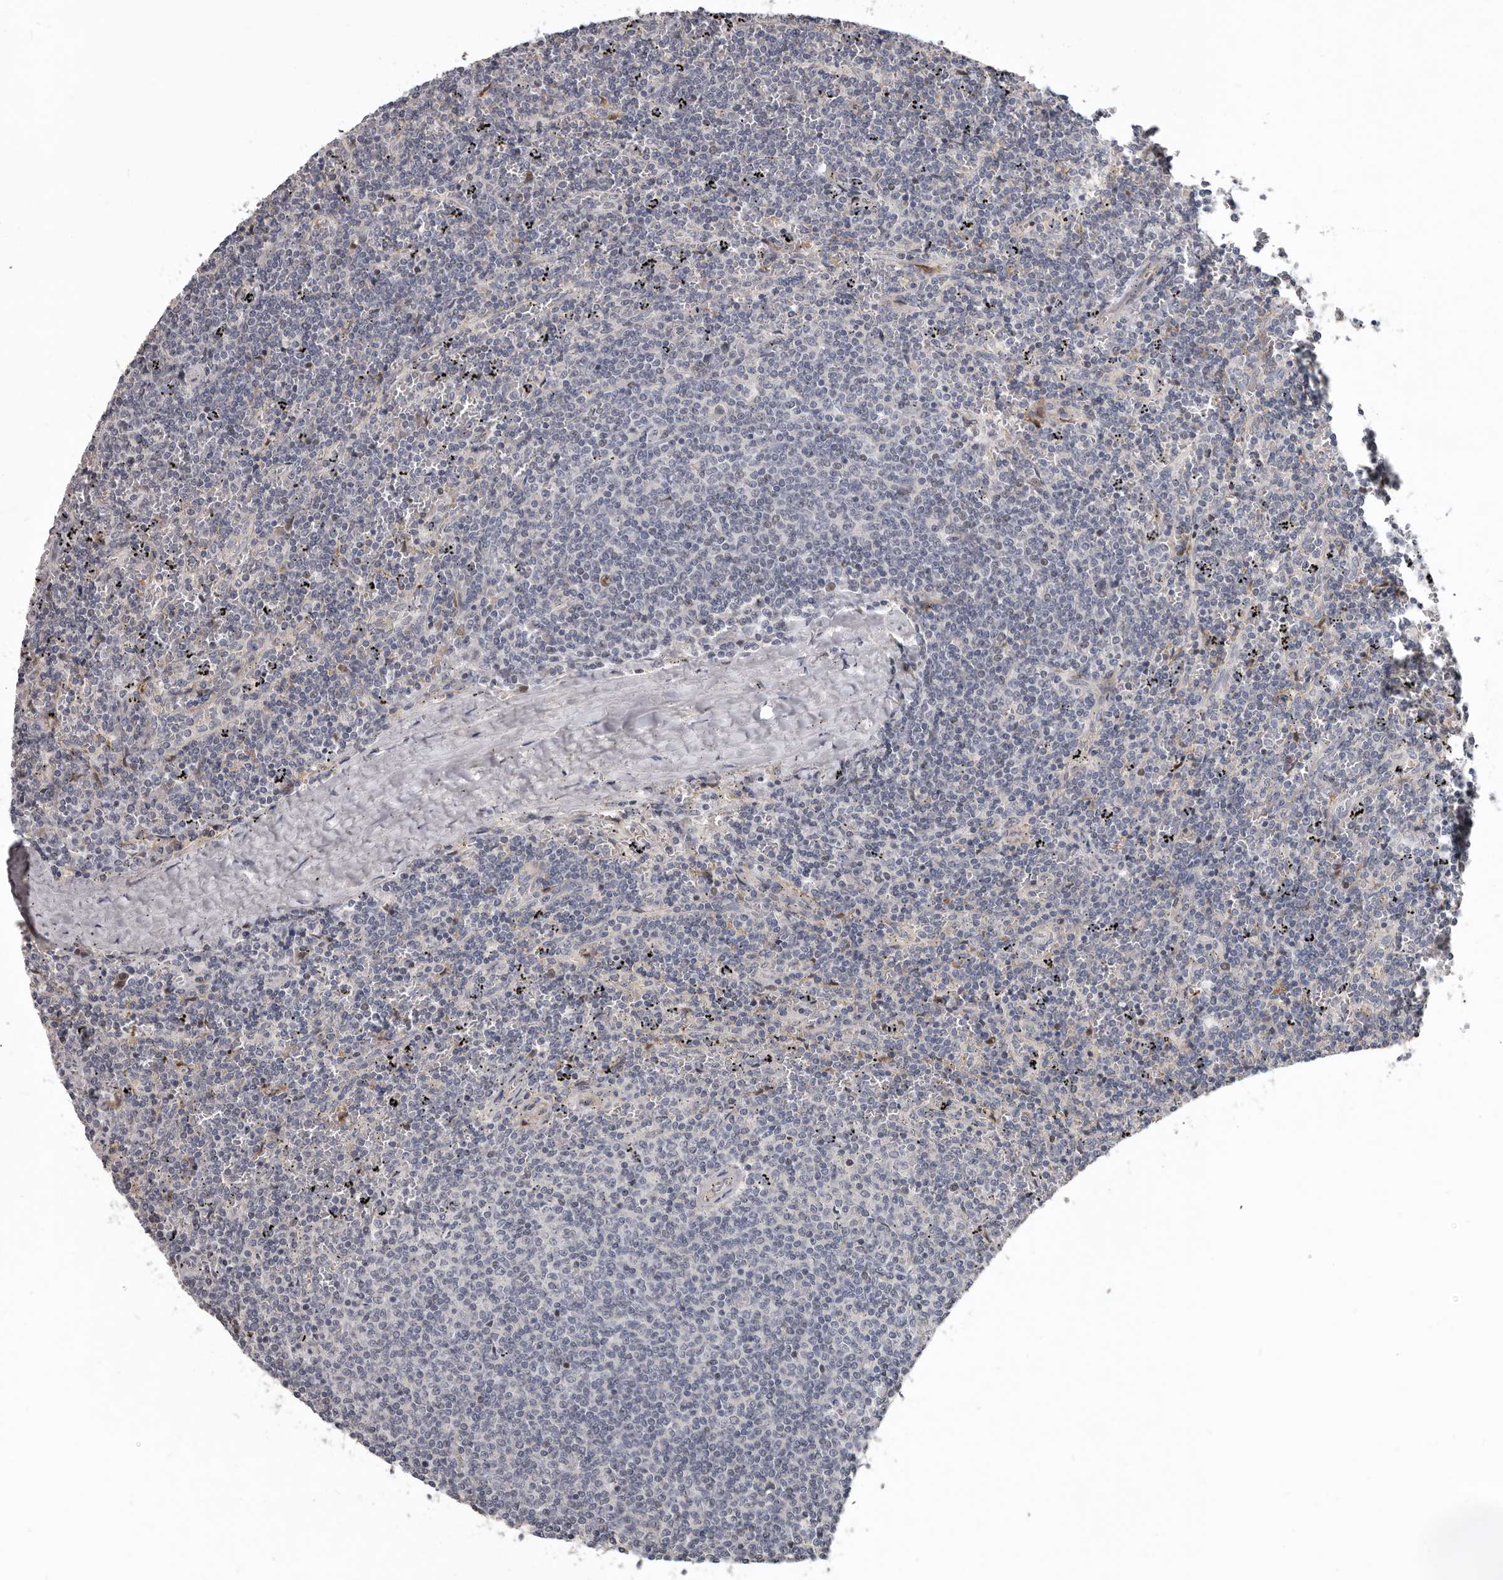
{"staining": {"intensity": "negative", "quantity": "none", "location": "none"}, "tissue": "lymphoma", "cell_type": "Tumor cells", "image_type": "cancer", "snomed": [{"axis": "morphology", "description": "Malignant lymphoma, non-Hodgkin's type, Low grade"}, {"axis": "topography", "description": "Spleen"}], "caption": "High power microscopy photomicrograph of an immunohistochemistry (IHC) photomicrograph of malignant lymphoma, non-Hodgkin's type (low-grade), revealing no significant expression in tumor cells.", "gene": "RNF217", "patient": {"sex": "female", "age": 50}}